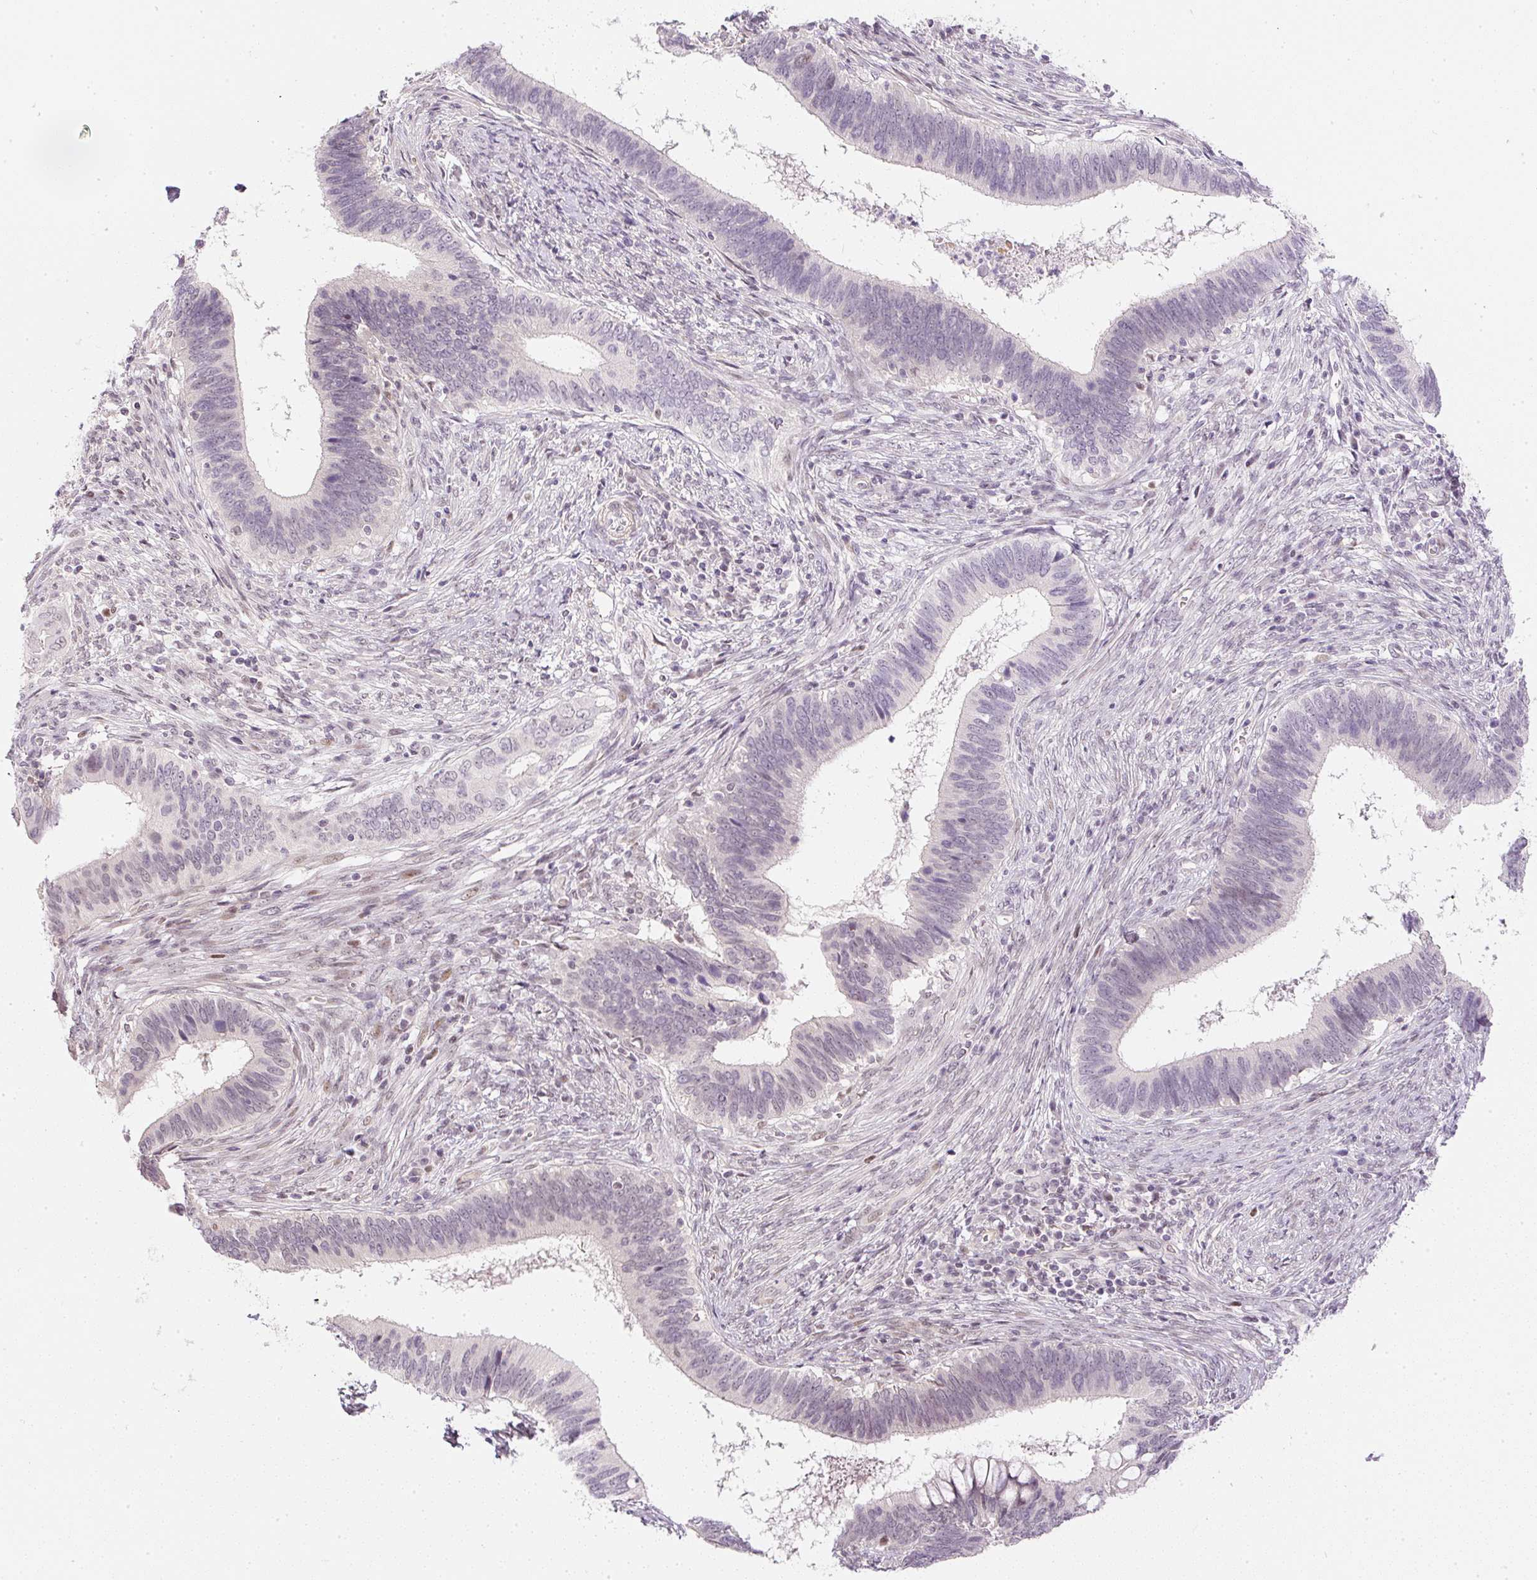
{"staining": {"intensity": "weak", "quantity": "<25%", "location": "nuclear"}, "tissue": "cervical cancer", "cell_type": "Tumor cells", "image_type": "cancer", "snomed": [{"axis": "morphology", "description": "Adenocarcinoma, NOS"}, {"axis": "topography", "description": "Cervix"}], "caption": "There is no significant positivity in tumor cells of cervical adenocarcinoma.", "gene": "DPPA4", "patient": {"sex": "female", "age": 42}}